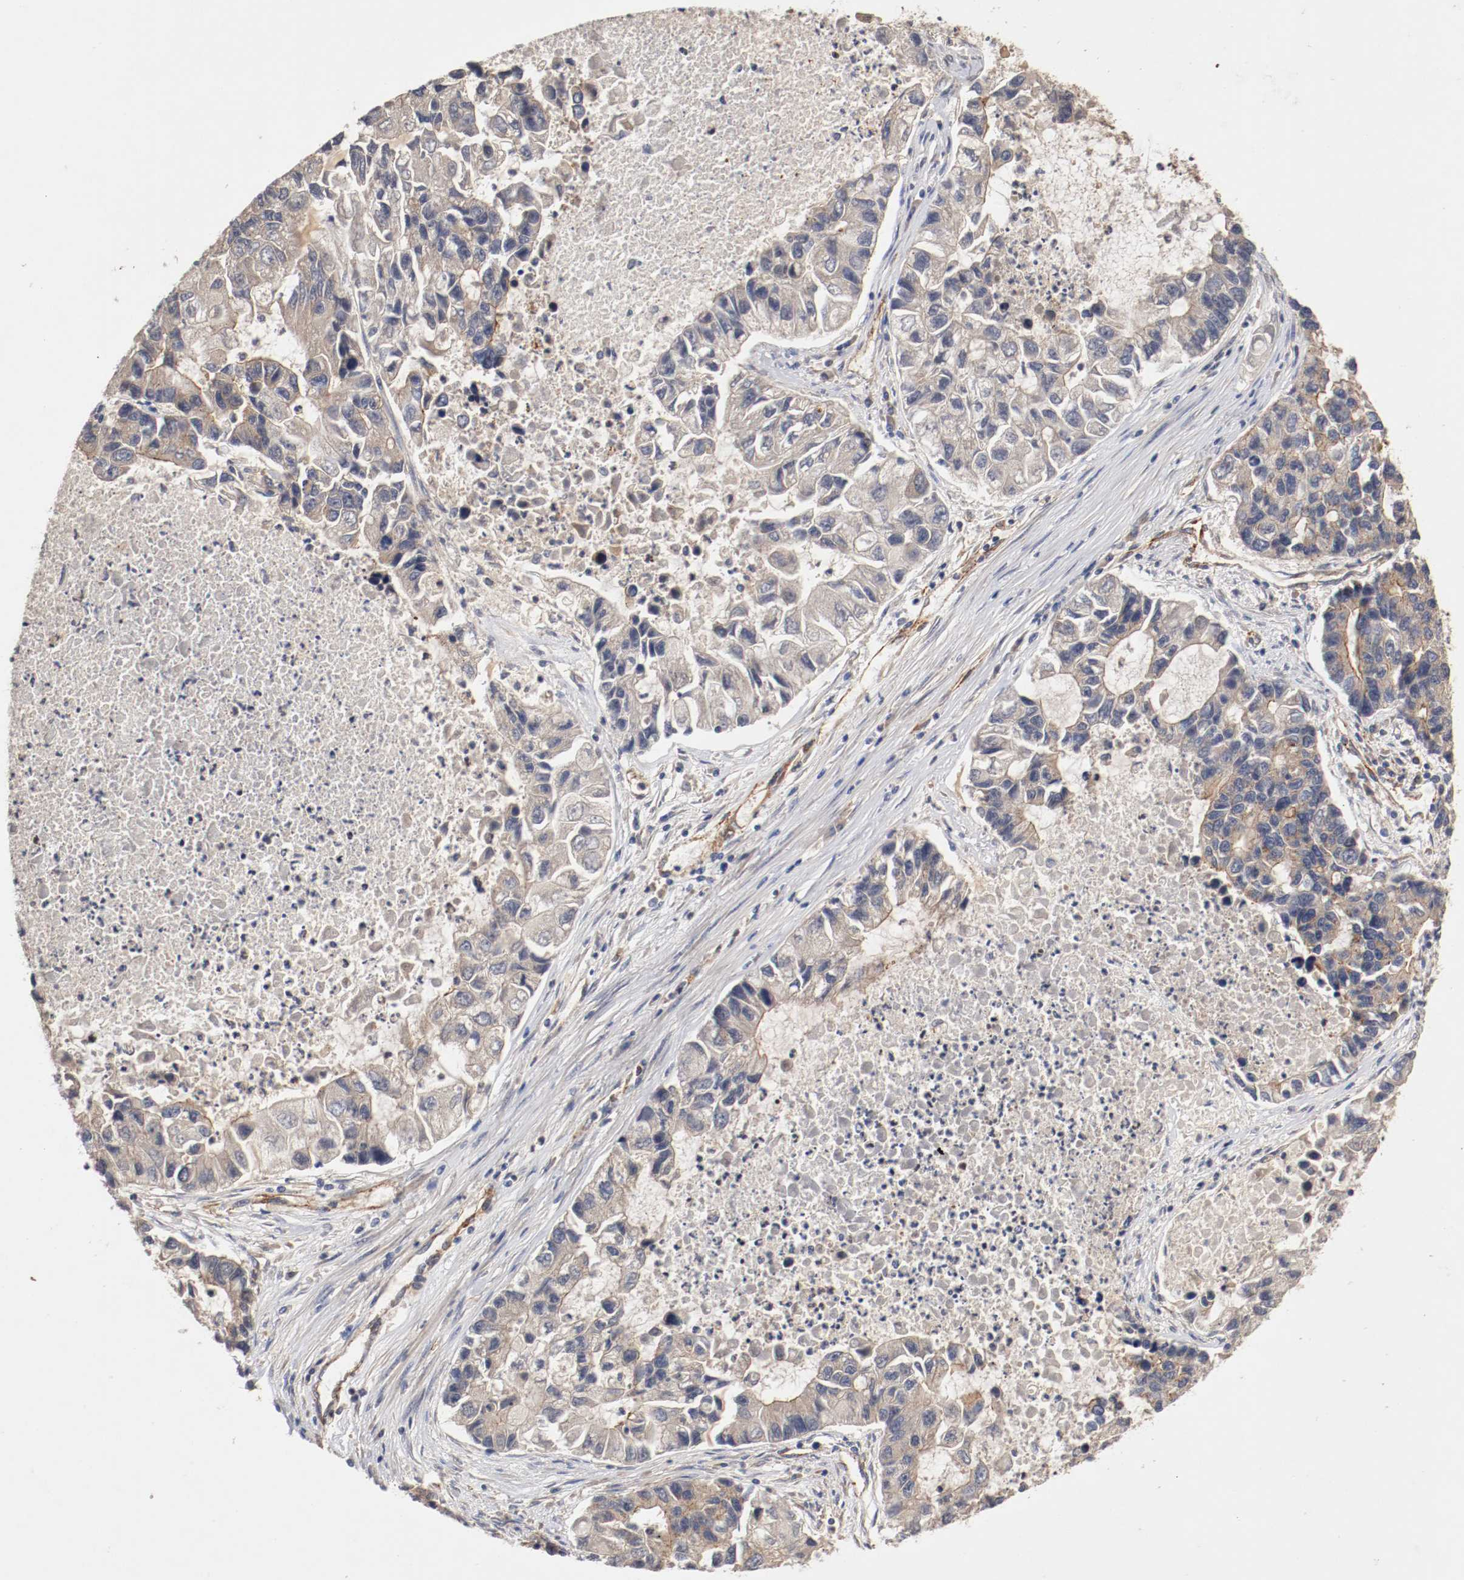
{"staining": {"intensity": "moderate", "quantity": "<25%", "location": "cytoplasmic/membranous"}, "tissue": "lung cancer", "cell_type": "Tumor cells", "image_type": "cancer", "snomed": [{"axis": "morphology", "description": "Adenocarcinoma, NOS"}, {"axis": "topography", "description": "Lung"}], "caption": "Lung cancer (adenocarcinoma) stained with a brown dye demonstrates moderate cytoplasmic/membranous positive positivity in about <25% of tumor cells.", "gene": "TYK2", "patient": {"sex": "female", "age": 51}}